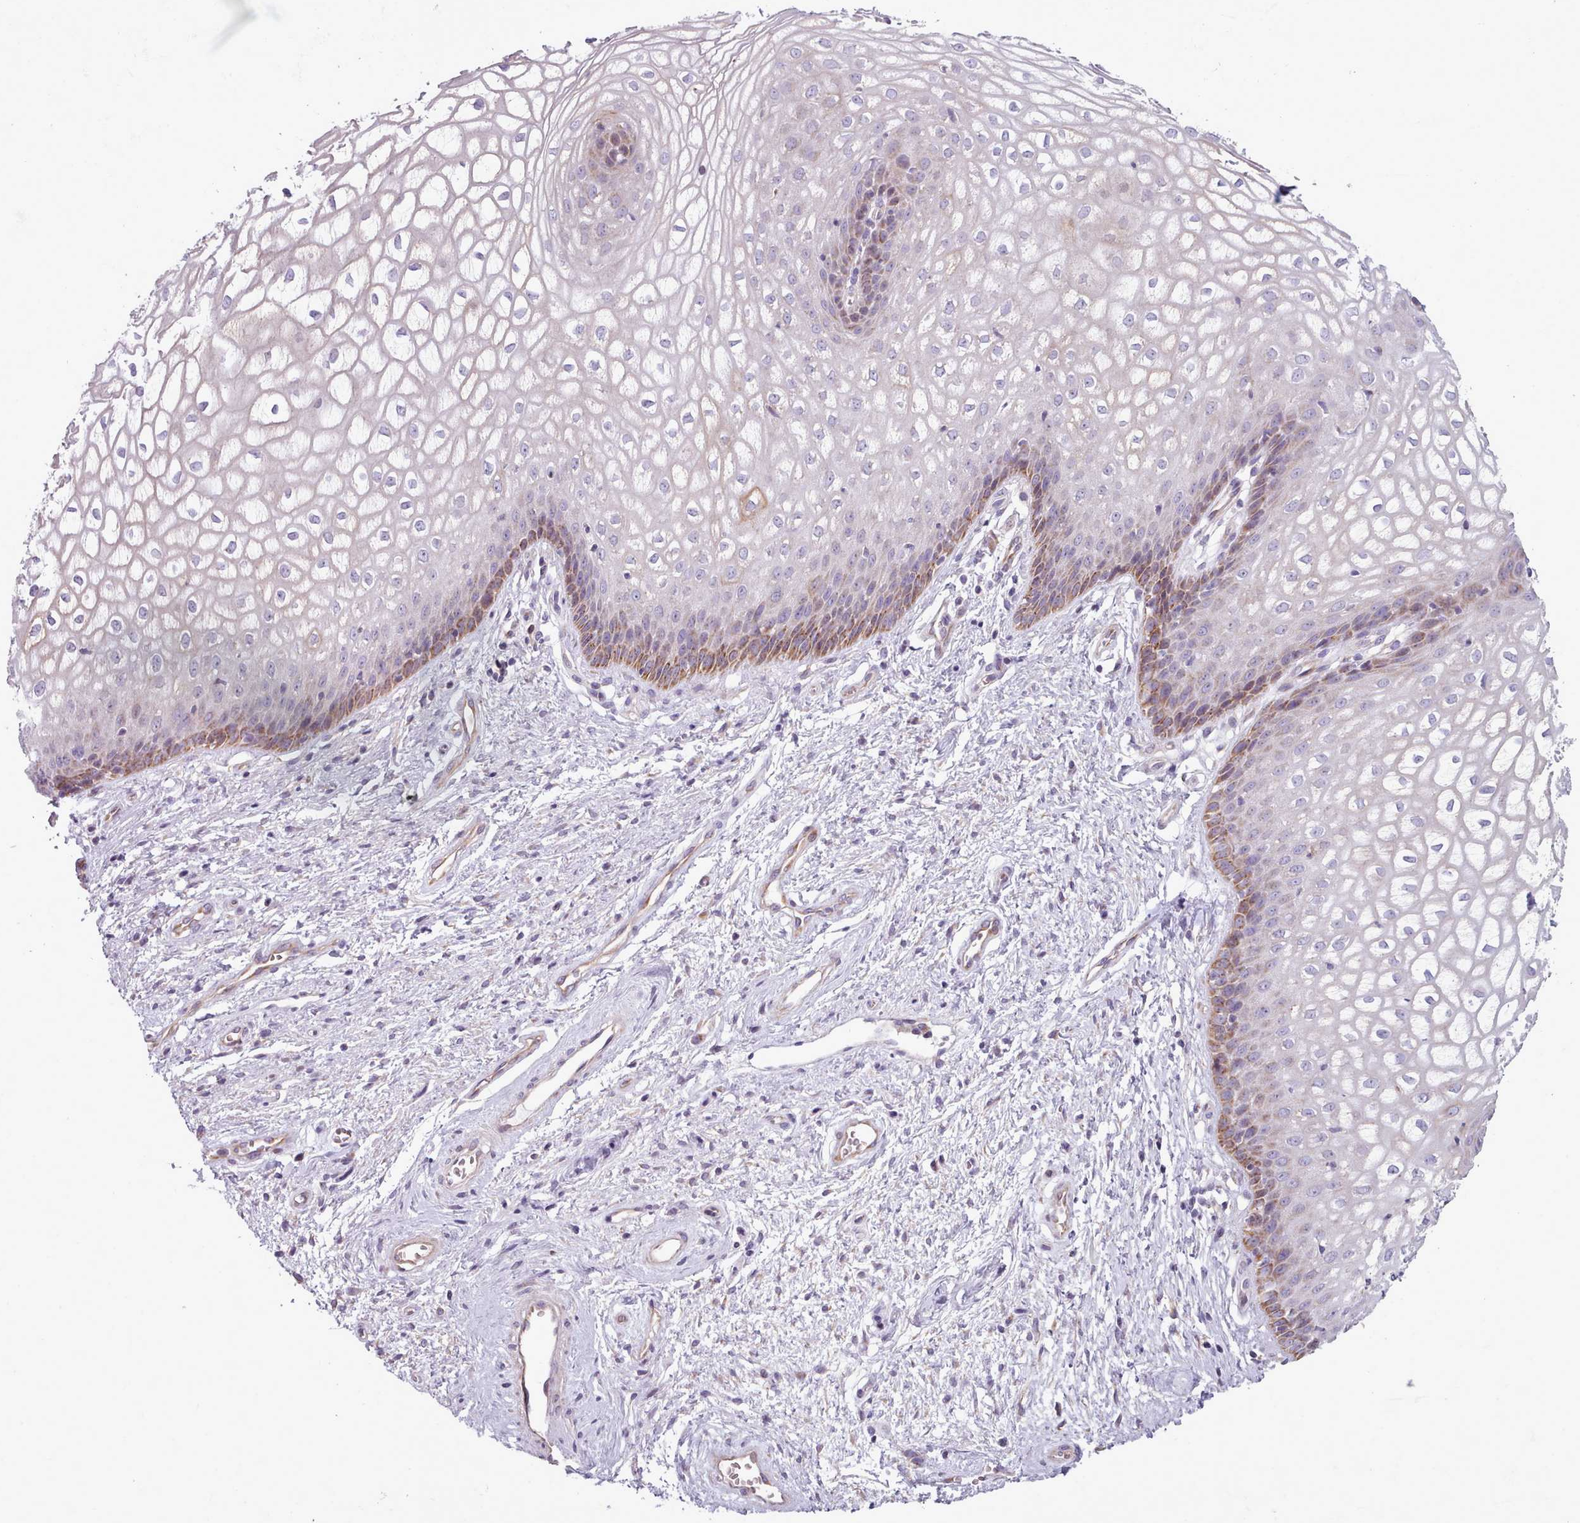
{"staining": {"intensity": "moderate", "quantity": "<25%", "location": "cytoplasmic/membranous"}, "tissue": "vagina", "cell_type": "Squamous epithelial cells", "image_type": "normal", "snomed": [{"axis": "morphology", "description": "Normal tissue, NOS"}, {"axis": "topography", "description": "Vagina"}], "caption": "Normal vagina reveals moderate cytoplasmic/membranous expression in approximately <25% of squamous epithelial cells The staining is performed using DAB (3,3'-diaminobenzidine) brown chromogen to label protein expression. The nuclei are counter-stained blue using hematoxylin..", "gene": "SLC52A3", "patient": {"sex": "female", "age": 34}}